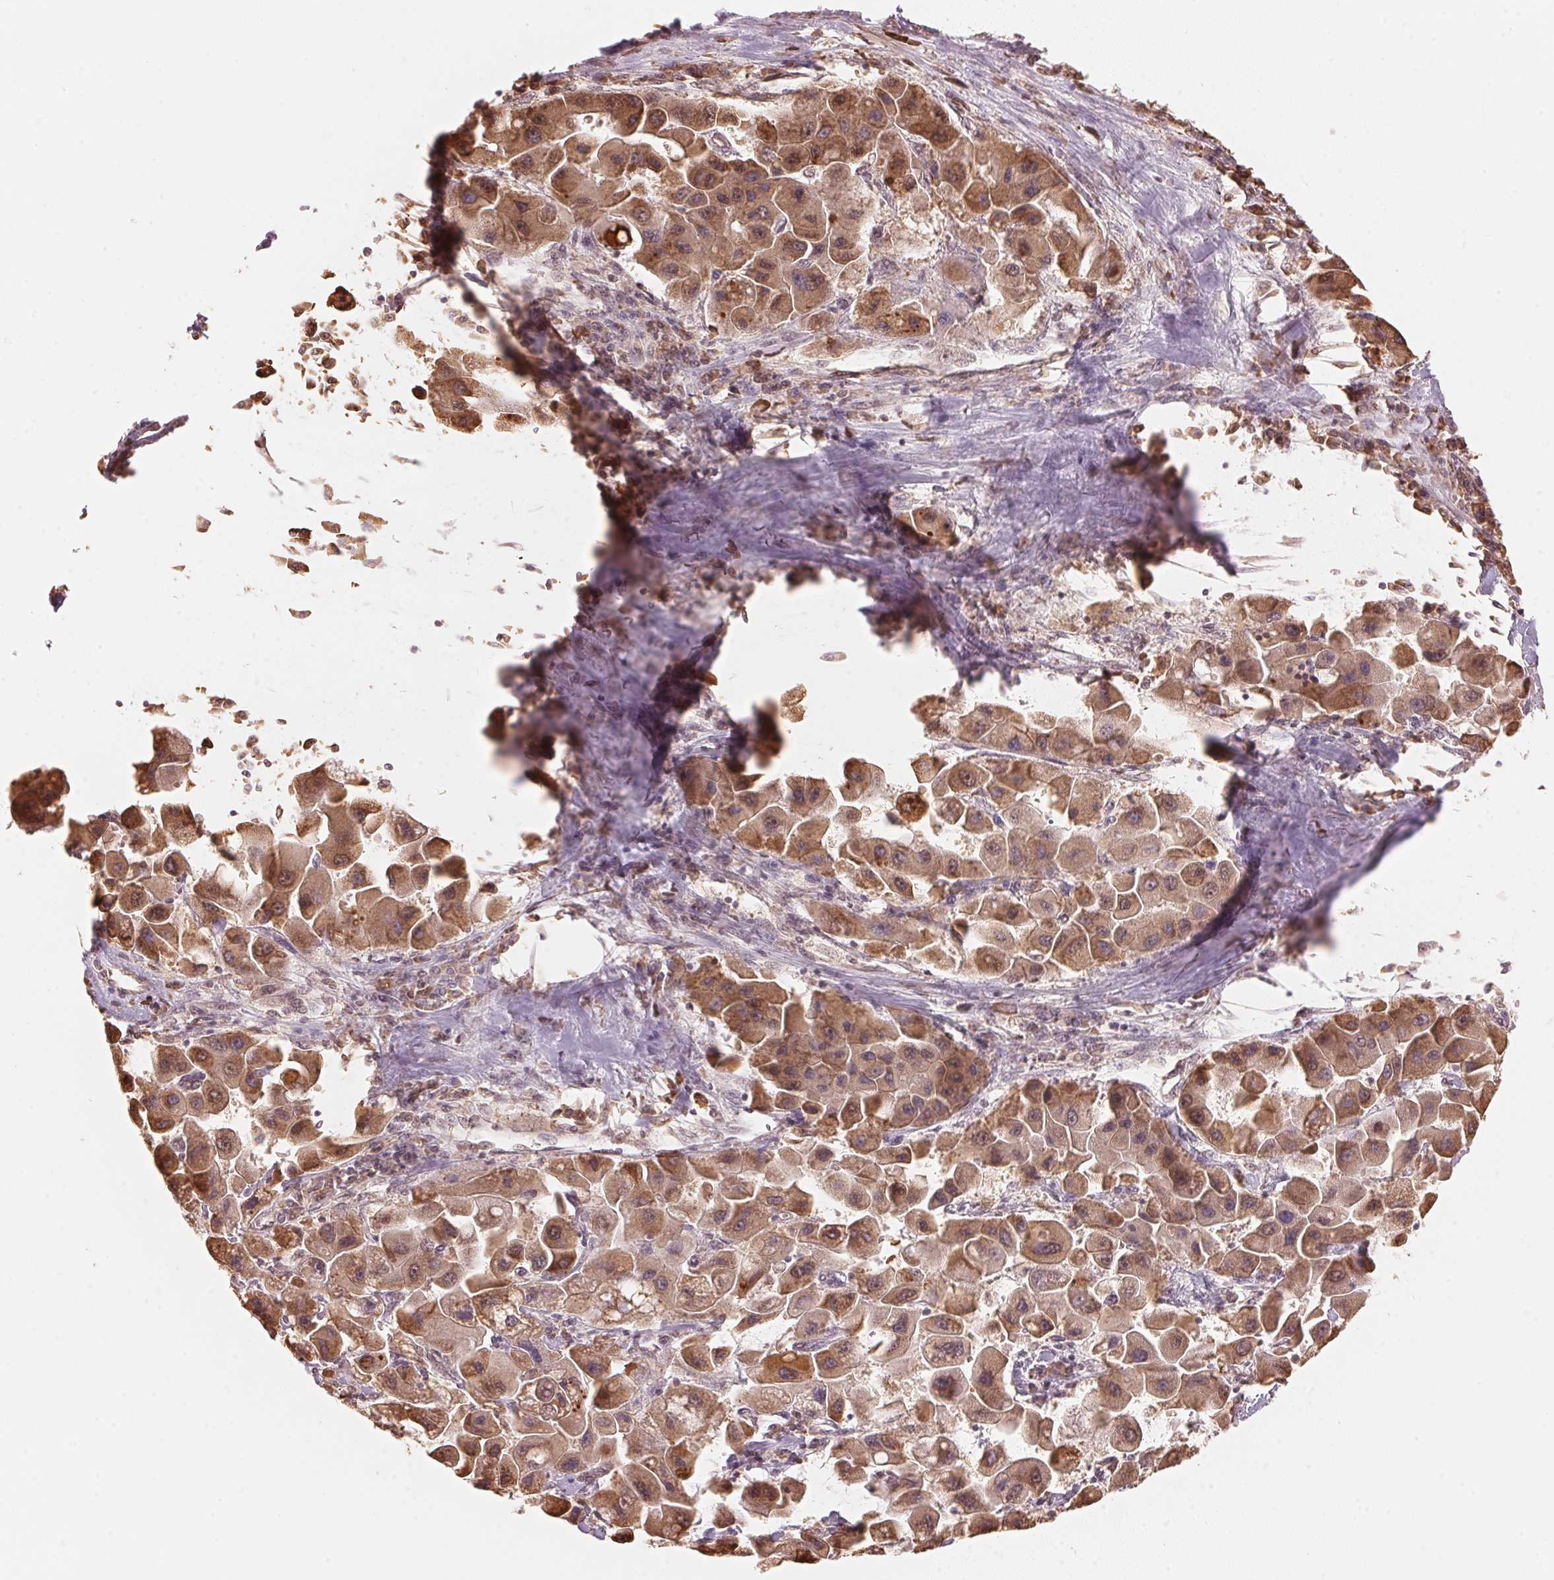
{"staining": {"intensity": "moderate", "quantity": ">75%", "location": "cytoplasmic/membranous"}, "tissue": "liver cancer", "cell_type": "Tumor cells", "image_type": "cancer", "snomed": [{"axis": "morphology", "description": "Carcinoma, Hepatocellular, NOS"}, {"axis": "topography", "description": "Liver"}], "caption": "Liver cancer tissue displays moderate cytoplasmic/membranous positivity in about >75% of tumor cells, visualized by immunohistochemistry.", "gene": "PRKN", "patient": {"sex": "male", "age": 24}}